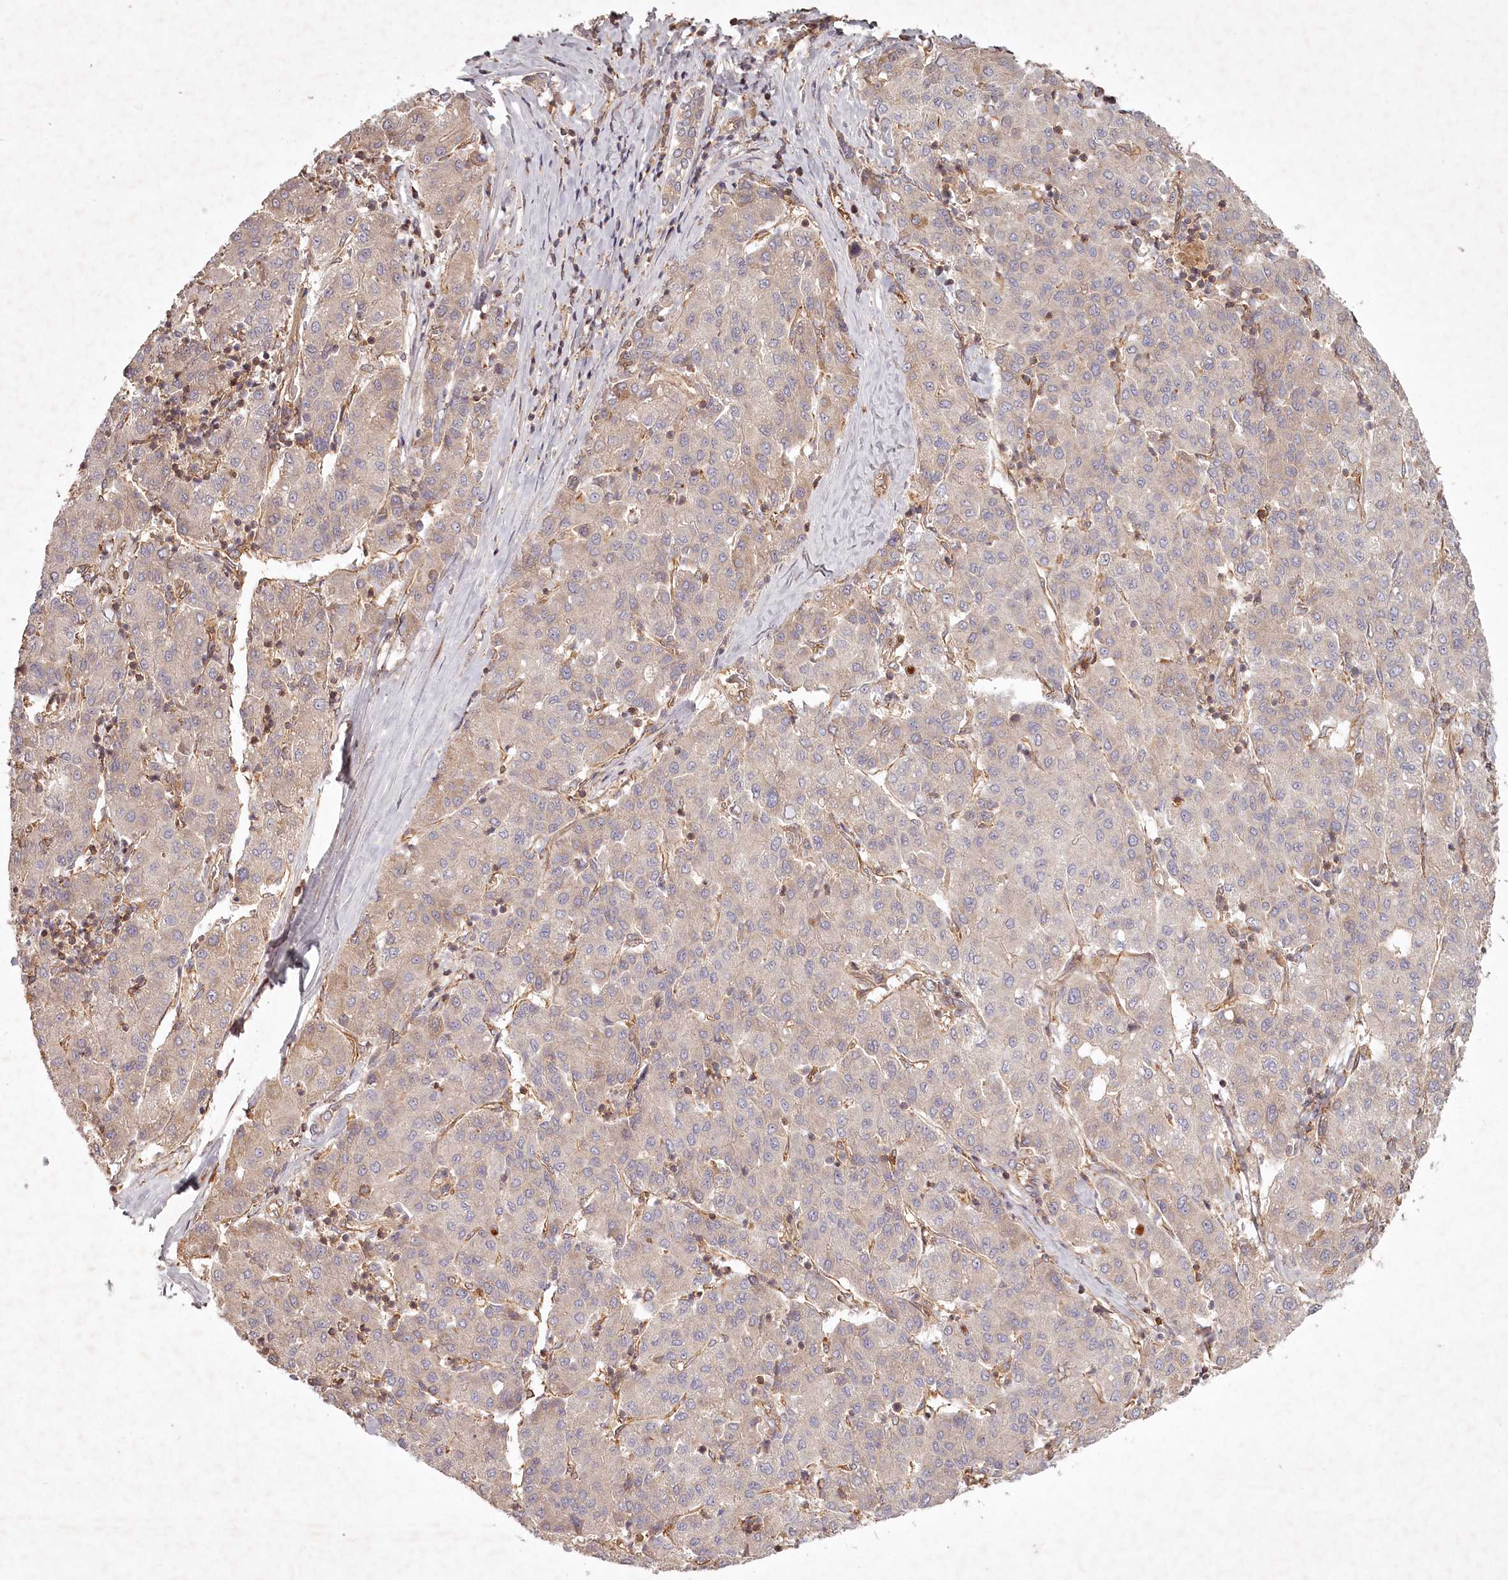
{"staining": {"intensity": "weak", "quantity": "<25%", "location": "cytoplasmic/membranous"}, "tissue": "liver cancer", "cell_type": "Tumor cells", "image_type": "cancer", "snomed": [{"axis": "morphology", "description": "Carcinoma, Hepatocellular, NOS"}, {"axis": "topography", "description": "Liver"}], "caption": "Protein analysis of liver cancer (hepatocellular carcinoma) reveals no significant expression in tumor cells. (Immunohistochemistry, brightfield microscopy, high magnification).", "gene": "TMIE", "patient": {"sex": "male", "age": 65}}